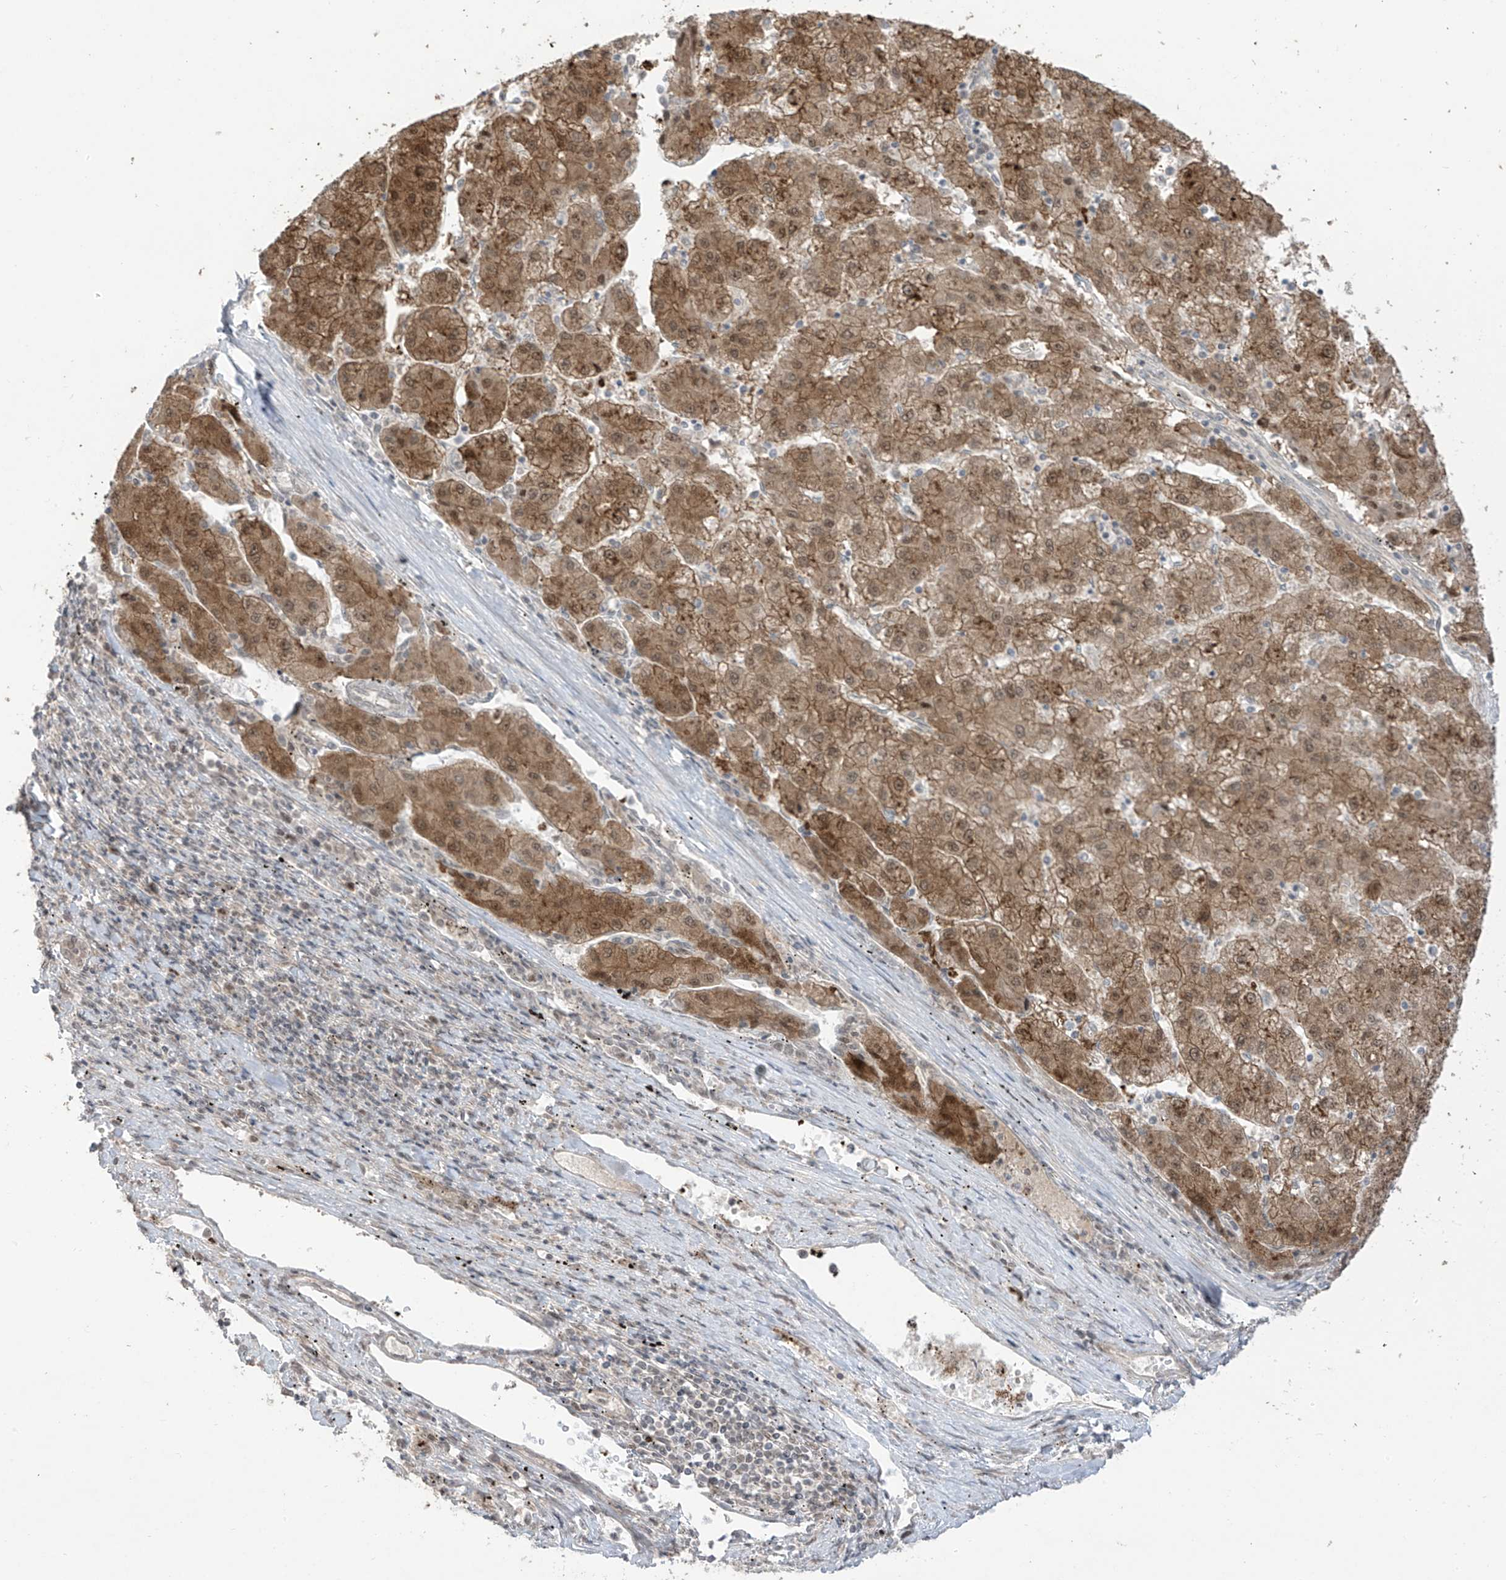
{"staining": {"intensity": "moderate", "quantity": ">75%", "location": "cytoplasmic/membranous,nuclear"}, "tissue": "liver cancer", "cell_type": "Tumor cells", "image_type": "cancer", "snomed": [{"axis": "morphology", "description": "Carcinoma, Hepatocellular, NOS"}, {"axis": "topography", "description": "Liver"}], "caption": "Brown immunohistochemical staining in liver cancer demonstrates moderate cytoplasmic/membranous and nuclear staining in approximately >75% of tumor cells.", "gene": "OGT", "patient": {"sex": "male", "age": 72}}